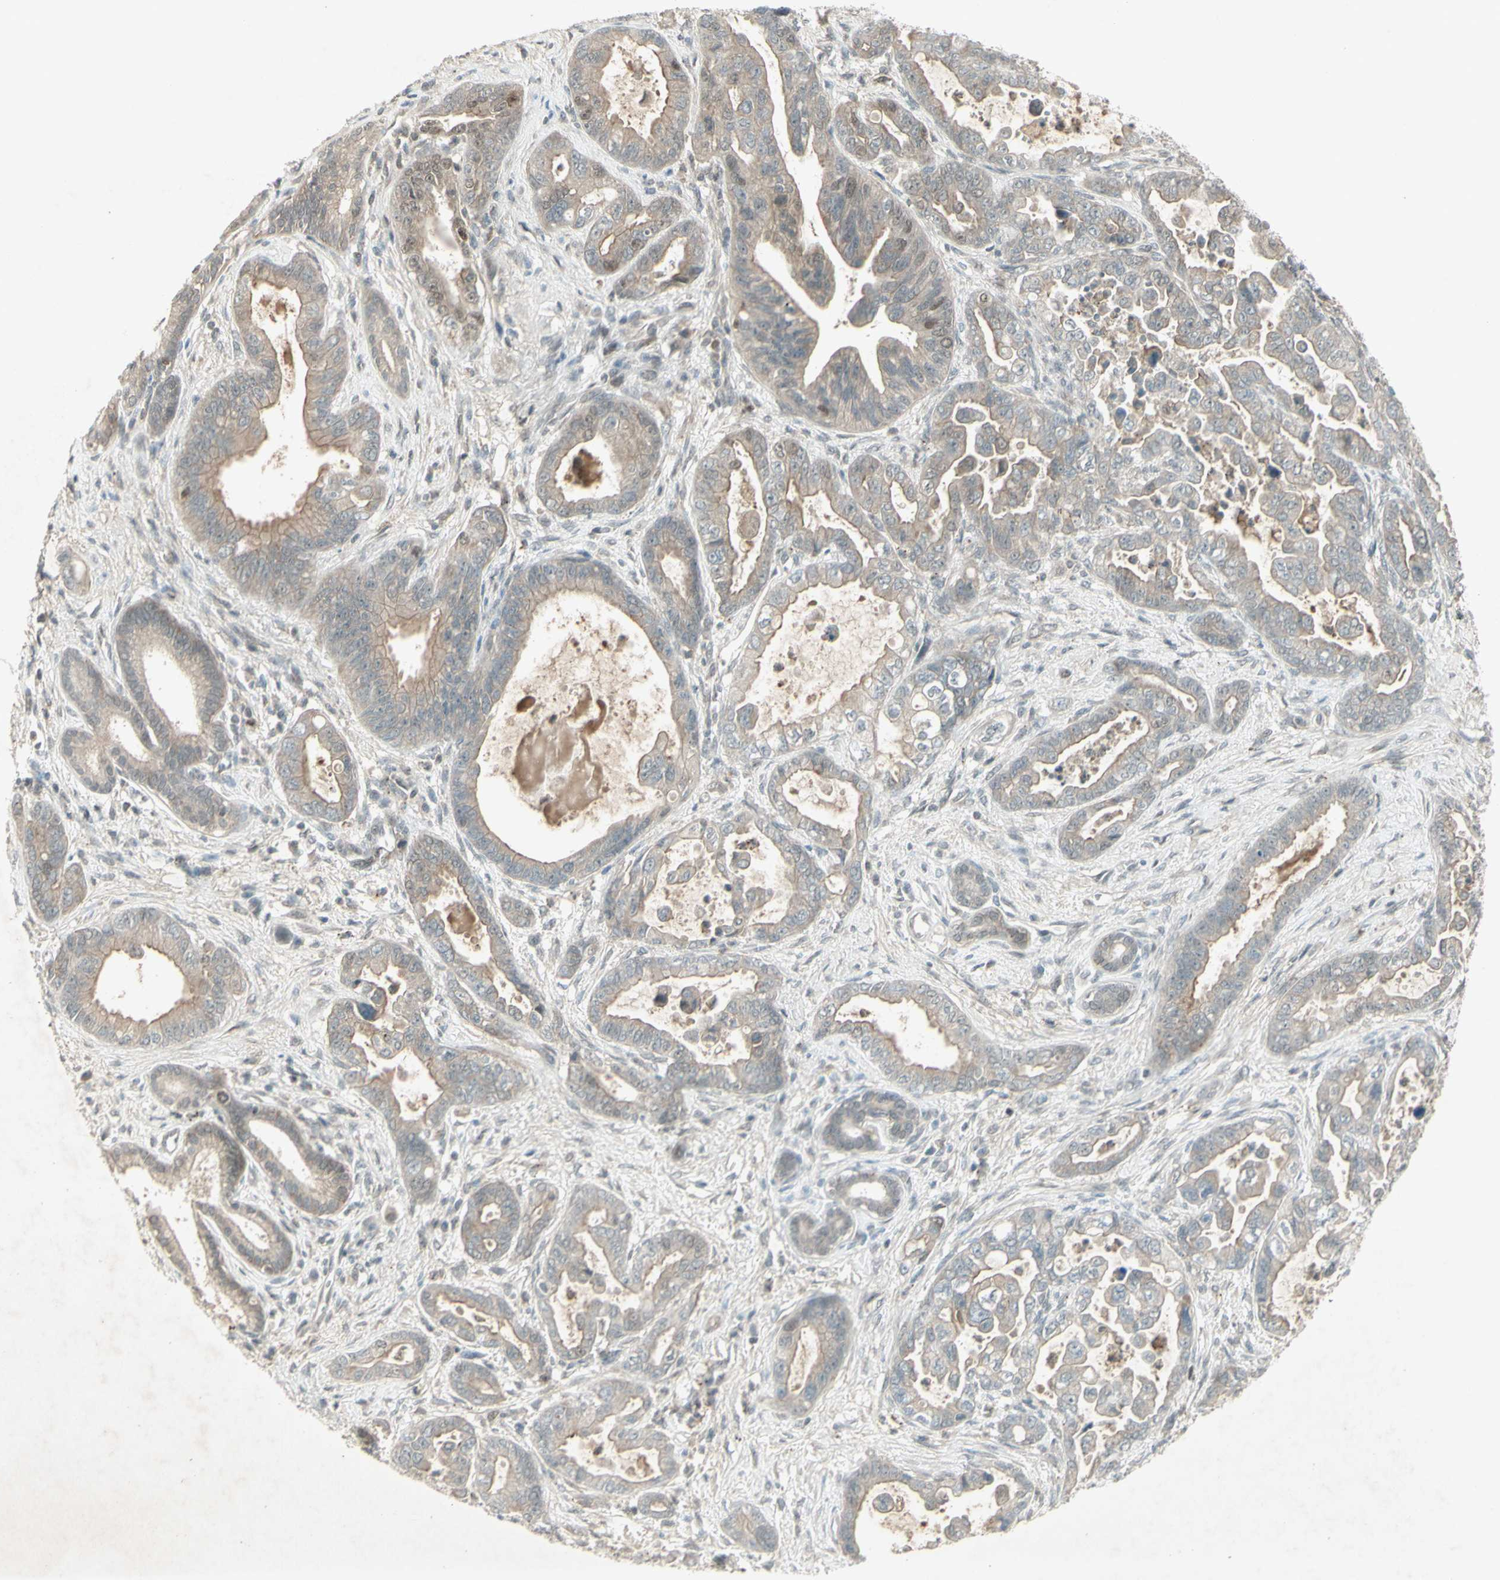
{"staining": {"intensity": "weak", "quantity": ">75%", "location": "cytoplasmic/membranous,nuclear"}, "tissue": "pancreatic cancer", "cell_type": "Tumor cells", "image_type": "cancer", "snomed": [{"axis": "morphology", "description": "Adenocarcinoma, NOS"}, {"axis": "topography", "description": "Pancreas"}], "caption": "This is a histology image of immunohistochemistry staining of adenocarcinoma (pancreatic), which shows weak positivity in the cytoplasmic/membranous and nuclear of tumor cells.", "gene": "MSH6", "patient": {"sex": "male", "age": 70}}